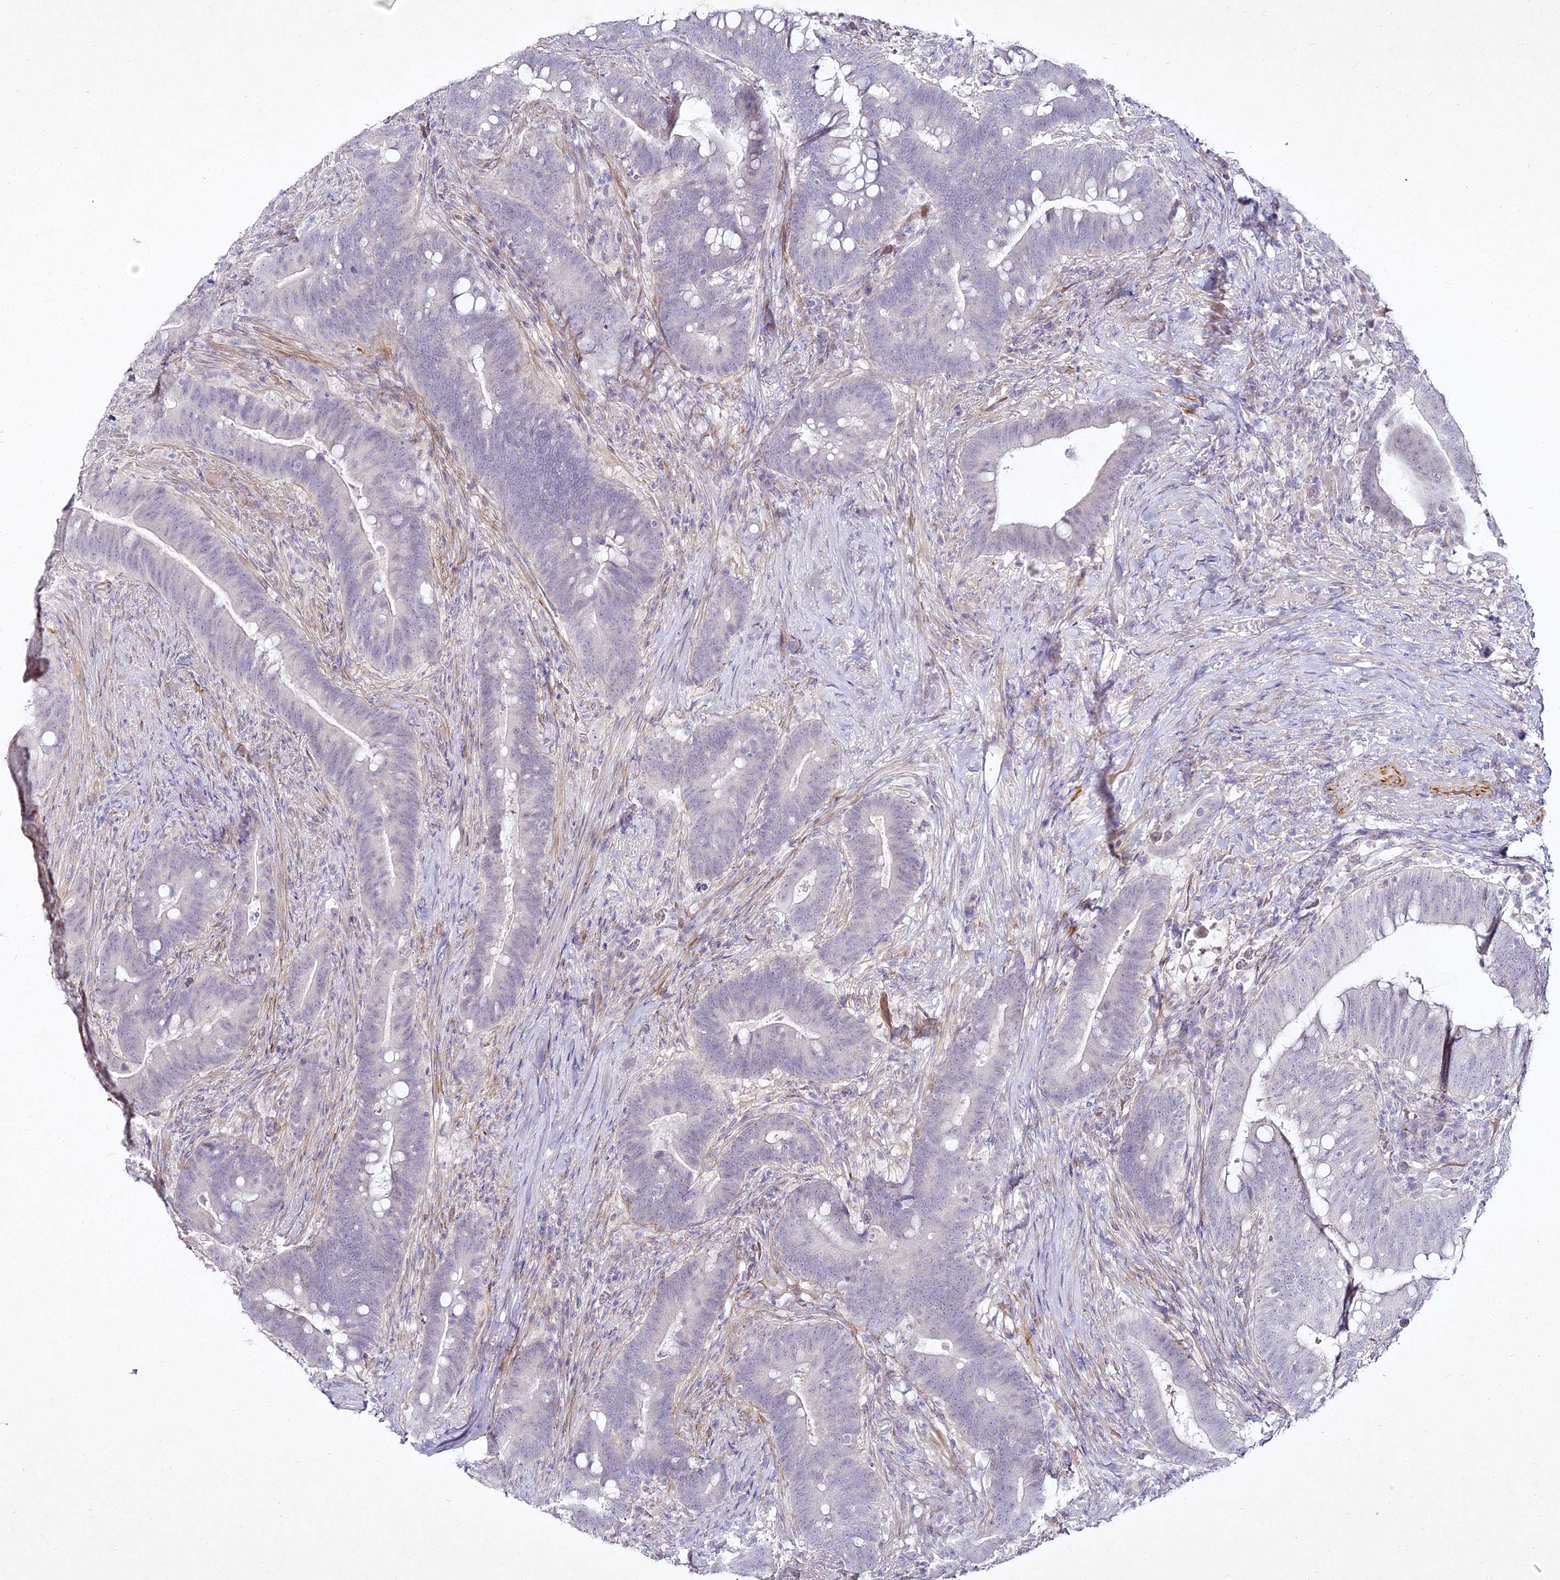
{"staining": {"intensity": "negative", "quantity": "none", "location": "none"}, "tissue": "colorectal cancer", "cell_type": "Tumor cells", "image_type": "cancer", "snomed": [{"axis": "morphology", "description": "Adenocarcinoma, NOS"}, {"axis": "topography", "description": "Colon"}], "caption": "Protein analysis of colorectal cancer demonstrates no significant positivity in tumor cells.", "gene": "ALPG", "patient": {"sex": "female", "age": 66}}